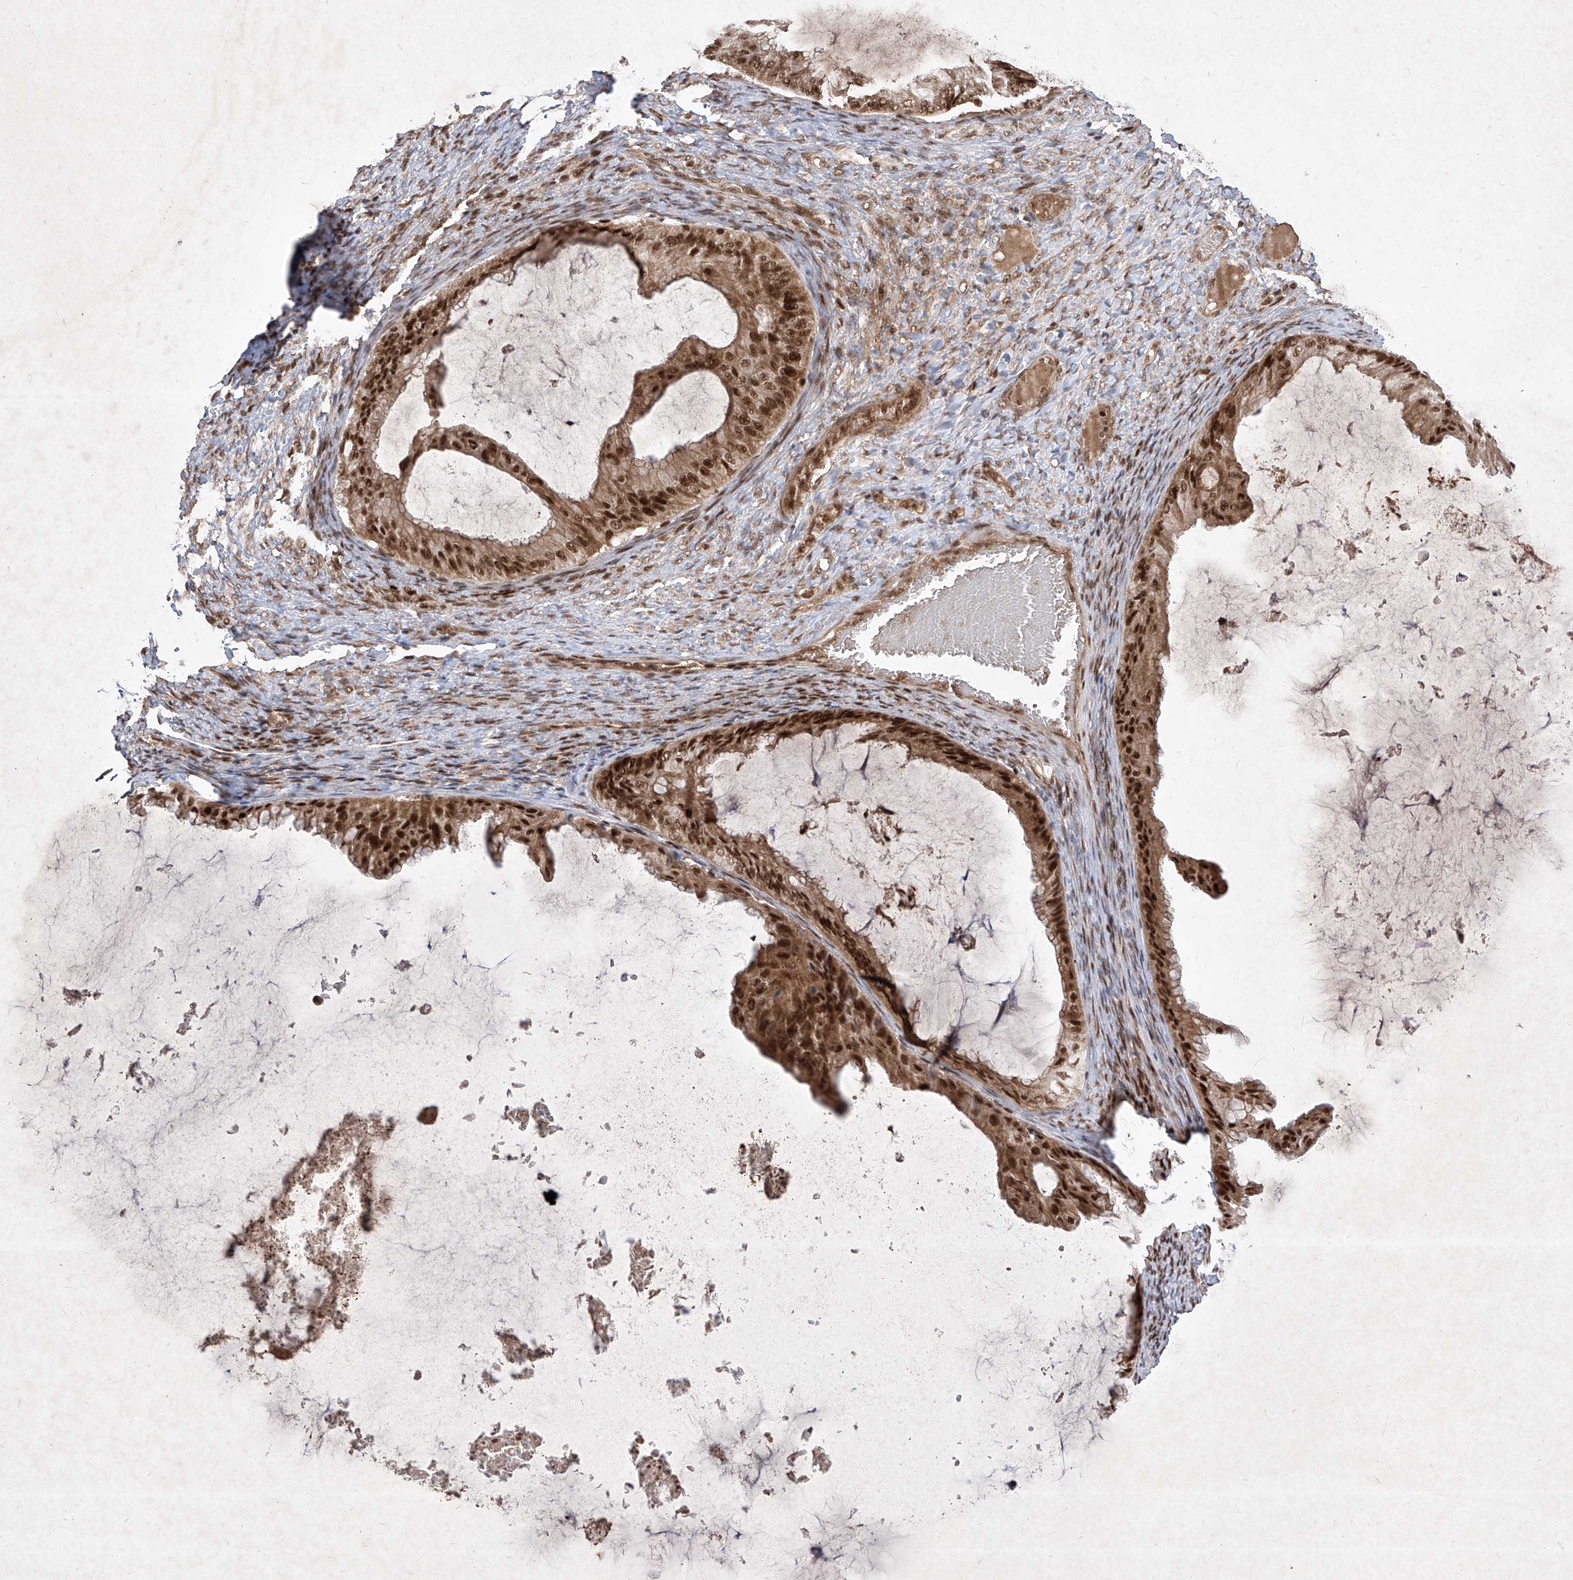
{"staining": {"intensity": "strong", "quantity": ">75%", "location": "cytoplasmic/membranous,nuclear"}, "tissue": "ovarian cancer", "cell_type": "Tumor cells", "image_type": "cancer", "snomed": [{"axis": "morphology", "description": "Cystadenocarcinoma, mucinous, NOS"}, {"axis": "topography", "description": "Ovary"}], "caption": "Human ovarian cancer stained with a protein marker reveals strong staining in tumor cells.", "gene": "IRF2", "patient": {"sex": "female", "age": 61}}